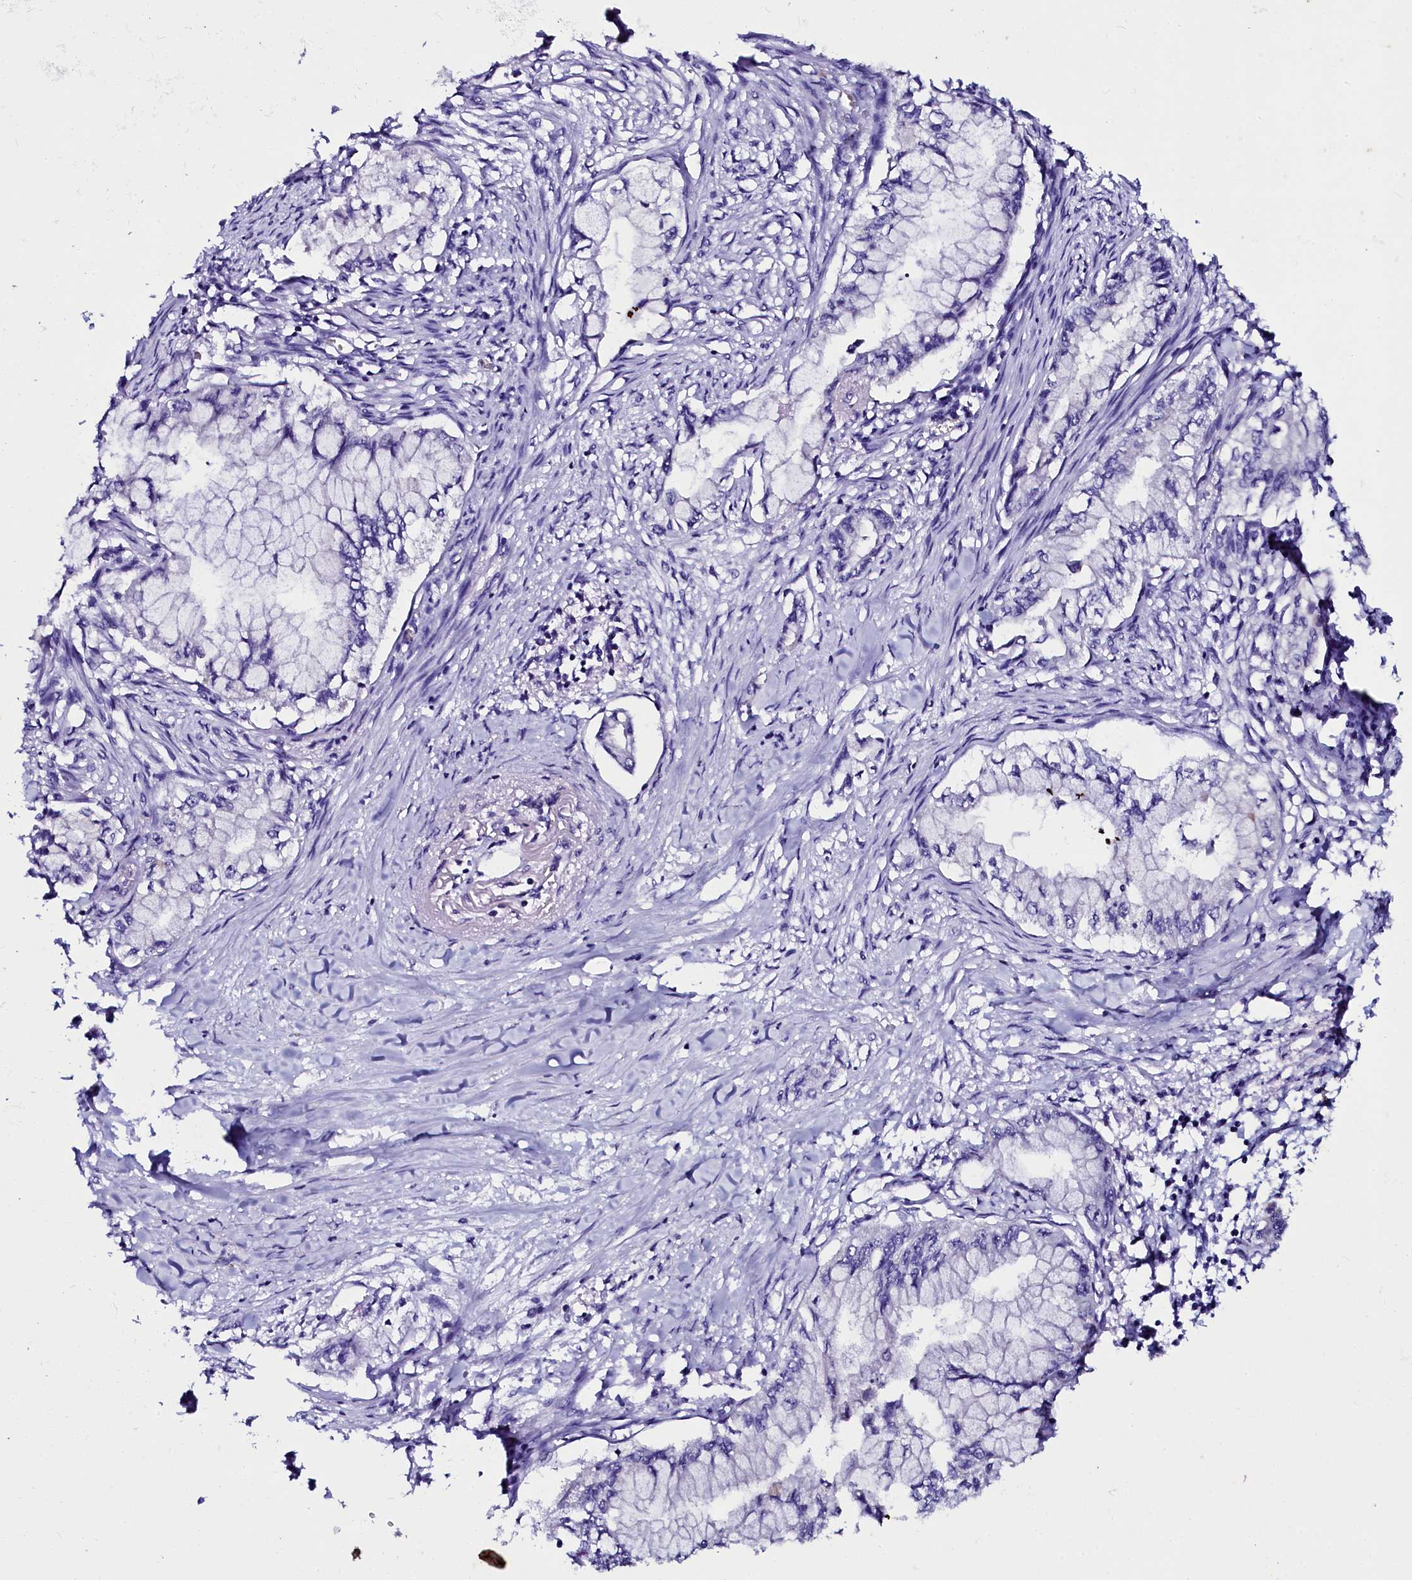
{"staining": {"intensity": "negative", "quantity": "none", "location": "none"}, "tissue": "pancreatic cancer", "cell_type": "Tumor cells", "image_type": "cancer", "snomed": [{"axis": "morphology", "description": "Adenocarcinoma, NOS"}, {"axis": "topography", "description": "Pancreas"}], "caption": "Immunohistochemical staining of pancreatic cancer (adenocarcinoma) shows no significant expression in tumor cells.", "gene": "CTDSPL2", "patient": {"sex": "female", "age": 78}}